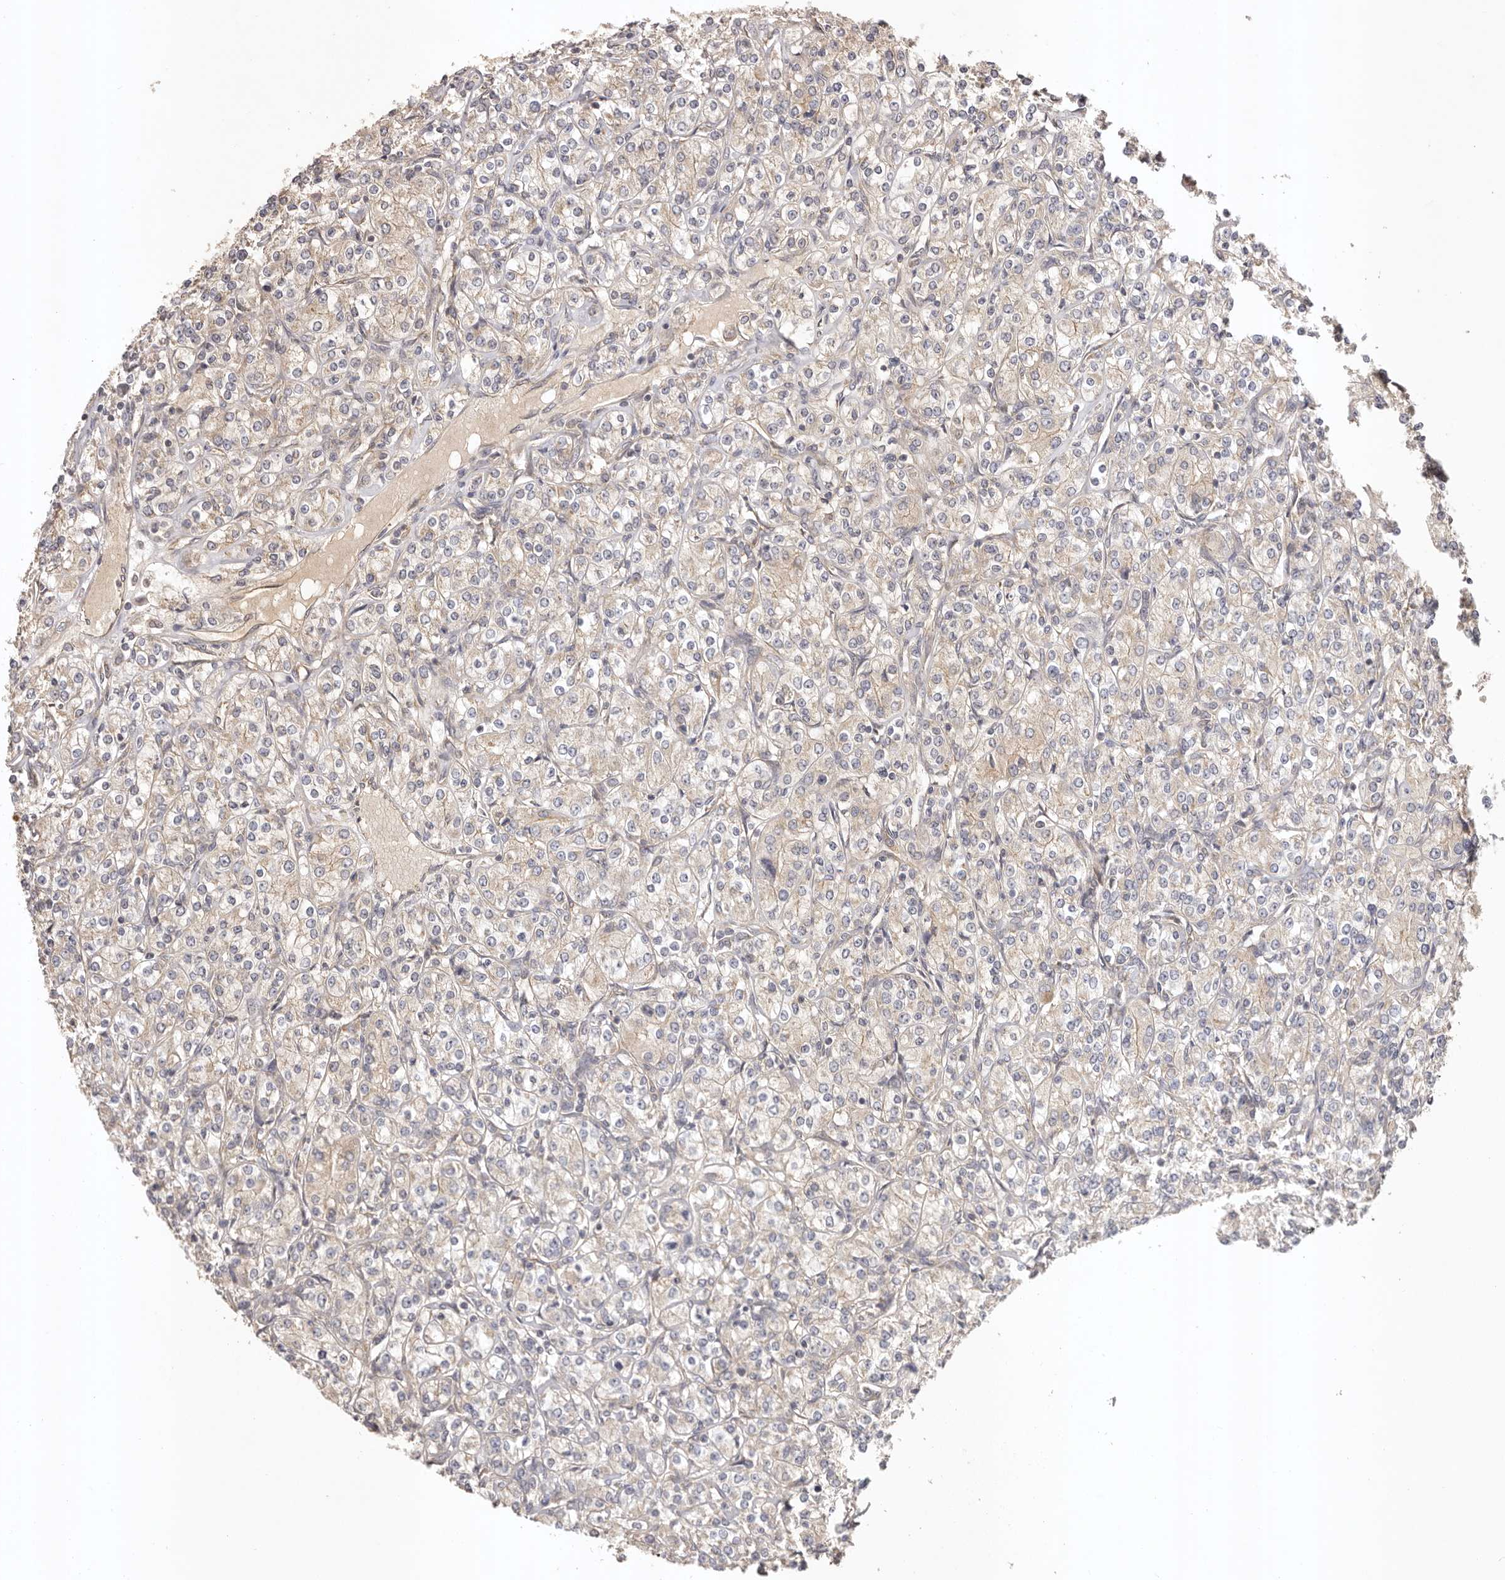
{"staining": {"intensity": "negative", "quantity": "none", "location": "none"}, "tissue": "renal cancer", "cell_type": "Tumor cells", "image_type": "cancer", "snomed": [{"axis": "morphology", "description": "Adenocarcinoma, NOS"}, {"axis": "topography", "description": "Kidney"}], "caption": "Immunohistochemistry image of renal adenocarcinoma stained for a protein (brown), which demonstrates no expression in tumor cells.", "gene": "UBR2", "patient": {"sex": "male", "age": 77}}